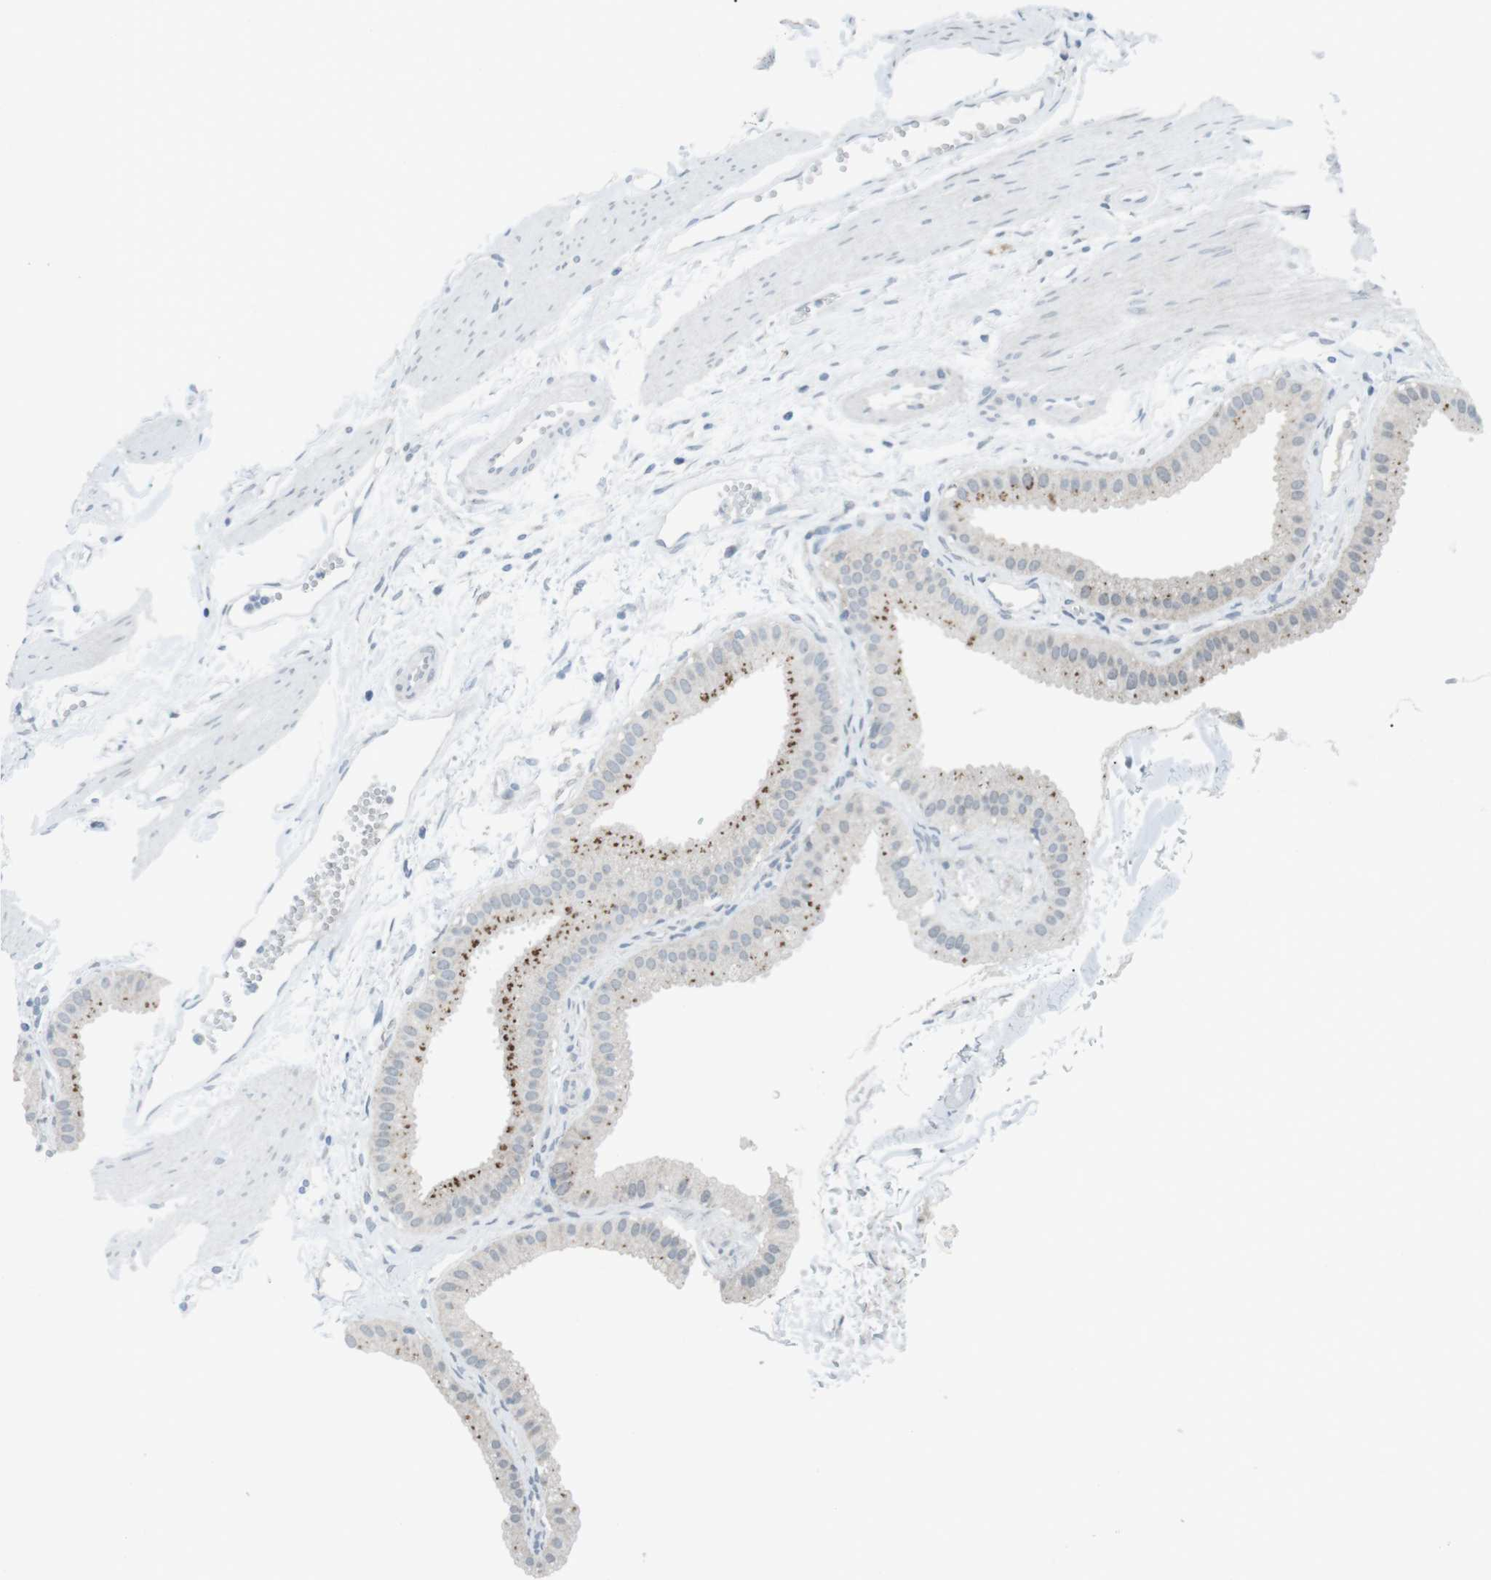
{"staining": {"intensity": "moderate", "quantity": "25%-75%", "location": "cytoplasmic/membranous"}, "tissue": "gallbladder", "cell_type": "Glandular cells", "image_type": "normal", "snomed": [{"axis": "morphology", "description": "Normal tissue, NOS"}, {"axis": "topography", "description": "Gallbladder"}], "caption": "About 25%-75% of glandular cells in unremarkable gallbladder show moderate cytoplasmic/membranous protein staining as visualized by brown immunohistochemical staining.", "gene": "FCRLA", "patient": {"sex": "female", "age": 64}}